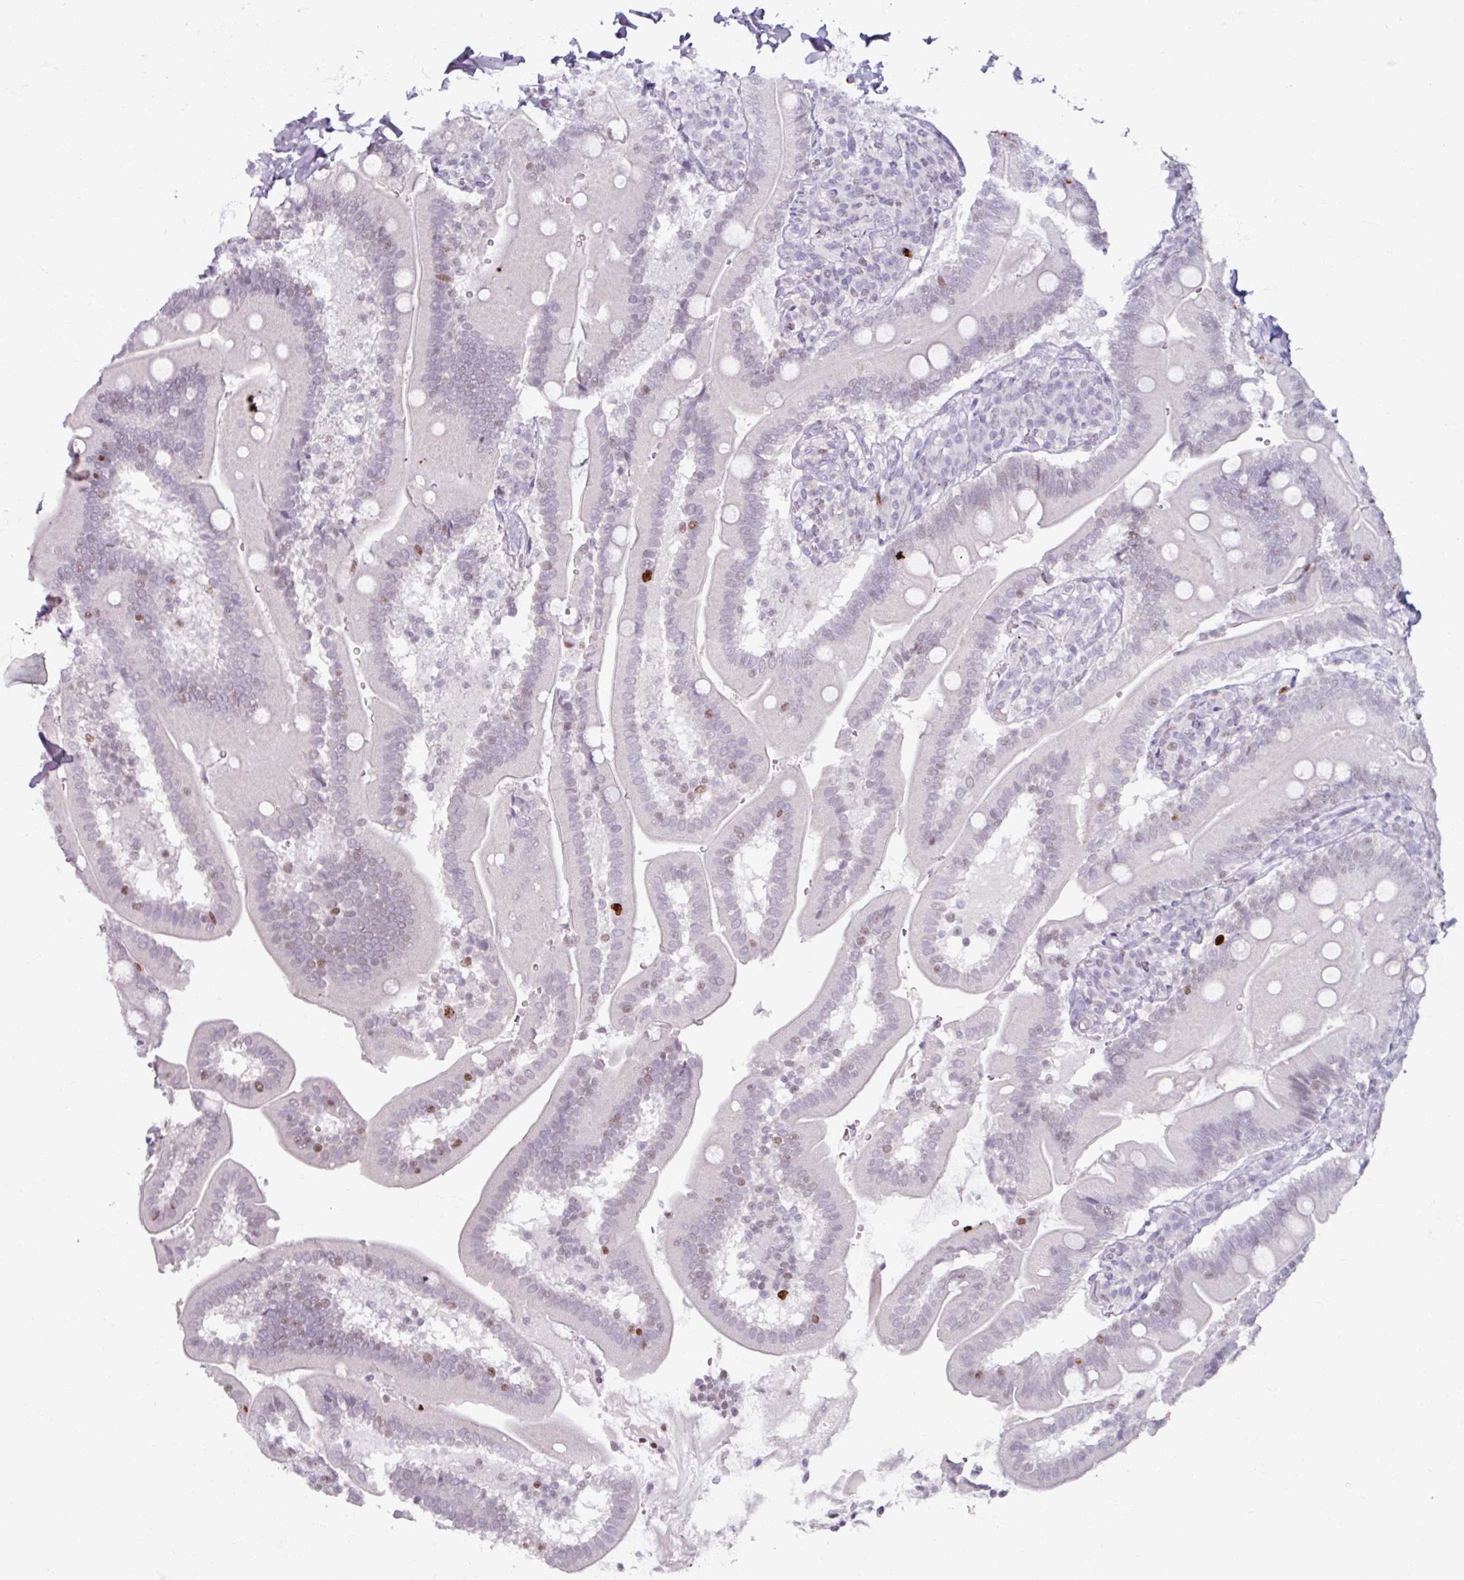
{"staining": {"intensity": "strong", "quantity": "<25%", "location": "nuclear"}, "tissue": "duodenum", "cell_type": "Glandular cells", "image_type": "normal", "snomed": [{"axis": "morphology", "description": "Normal tissue, NOS"}, {"axis": "topography", "description": "Duodenum"}], "caption": "This photomicrograph reveals immunohistochemistry staining of benign human duodenum, with medium strong nuclear positivity in approximately <25% of glandular cells.", "gene": "ATAD2", "patient": {"sex": "female", "age": 67}}